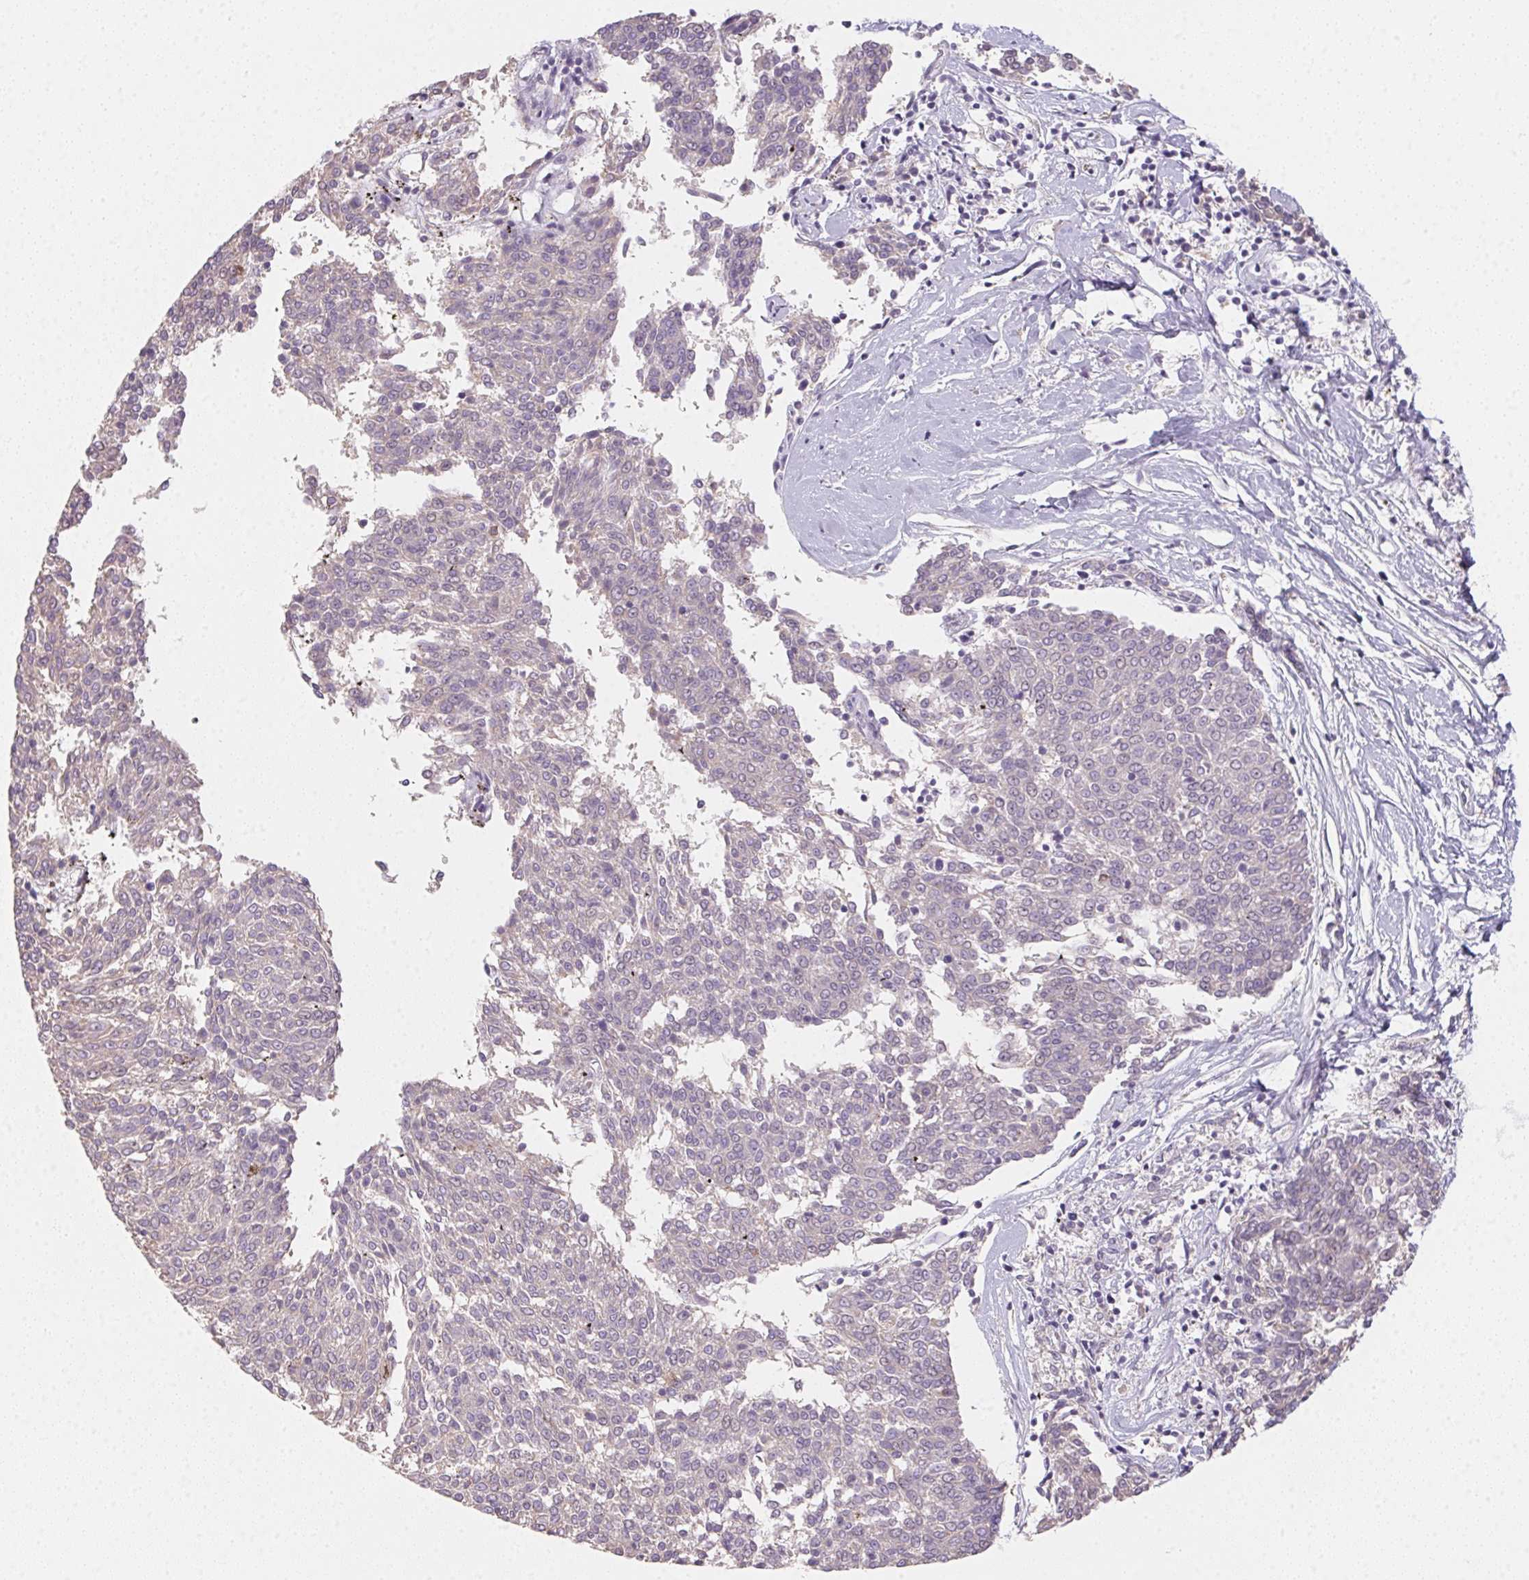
{"staining": {"intensity": "negative", "quantity": "none", "location": "none"}, "tissue": "melanoma", "cell_type": "Tumor cells", "image_type": "cancer", "snomed": [{"axis": "morphology", "description": "Malignant melanoma, NOS"}, {"axis": "topography", "description": "Skin"}], "caption": "Immunohistochemistry (IHC) of human melanoma reveals no staining in tumor cells. The staining was performed using DAB to visualize the protein expression in brown, while the nuclei were stained in blue with hematoxylin (Magnification: 20x).", "gene": "SLC6A18", "patient": {"sex": "female", "age": 72}}